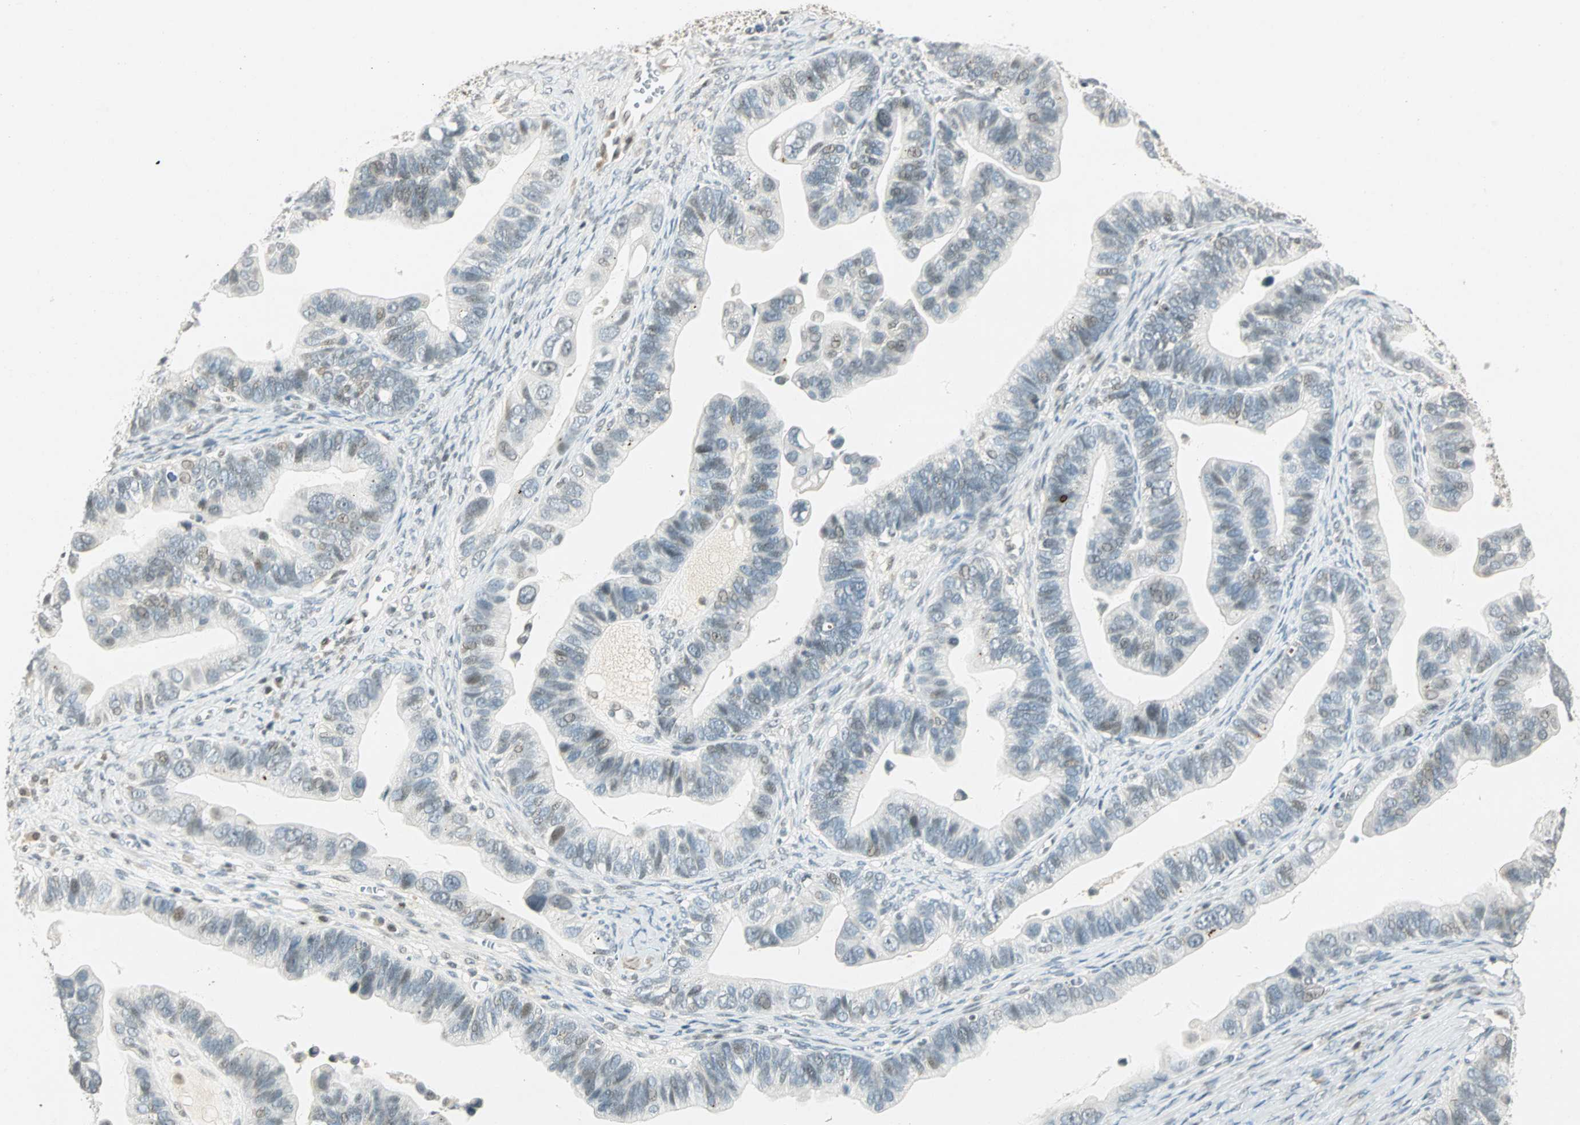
{"staining": {"intensity": "weak", "quantity": "<25%", "location": "nuclear"}, "tissue": "ovarian cancer", "cell_type": "Tumor cells", "image_type": "cancer", "snomed": [{"axis": "morphology", "description": "Cystadenocarcinoma, serous, NOS"}, {"axis": "topography", "description": "Ovary"}], "caption": "The image exhibits no significant expression in tumor cells of ovarian cancer (serous cystadenocarcinoma). (DAB immunohistochemistry, high magnification).", "gene": "SMAD3", "patient": {"sex": "female", "age": 56}}